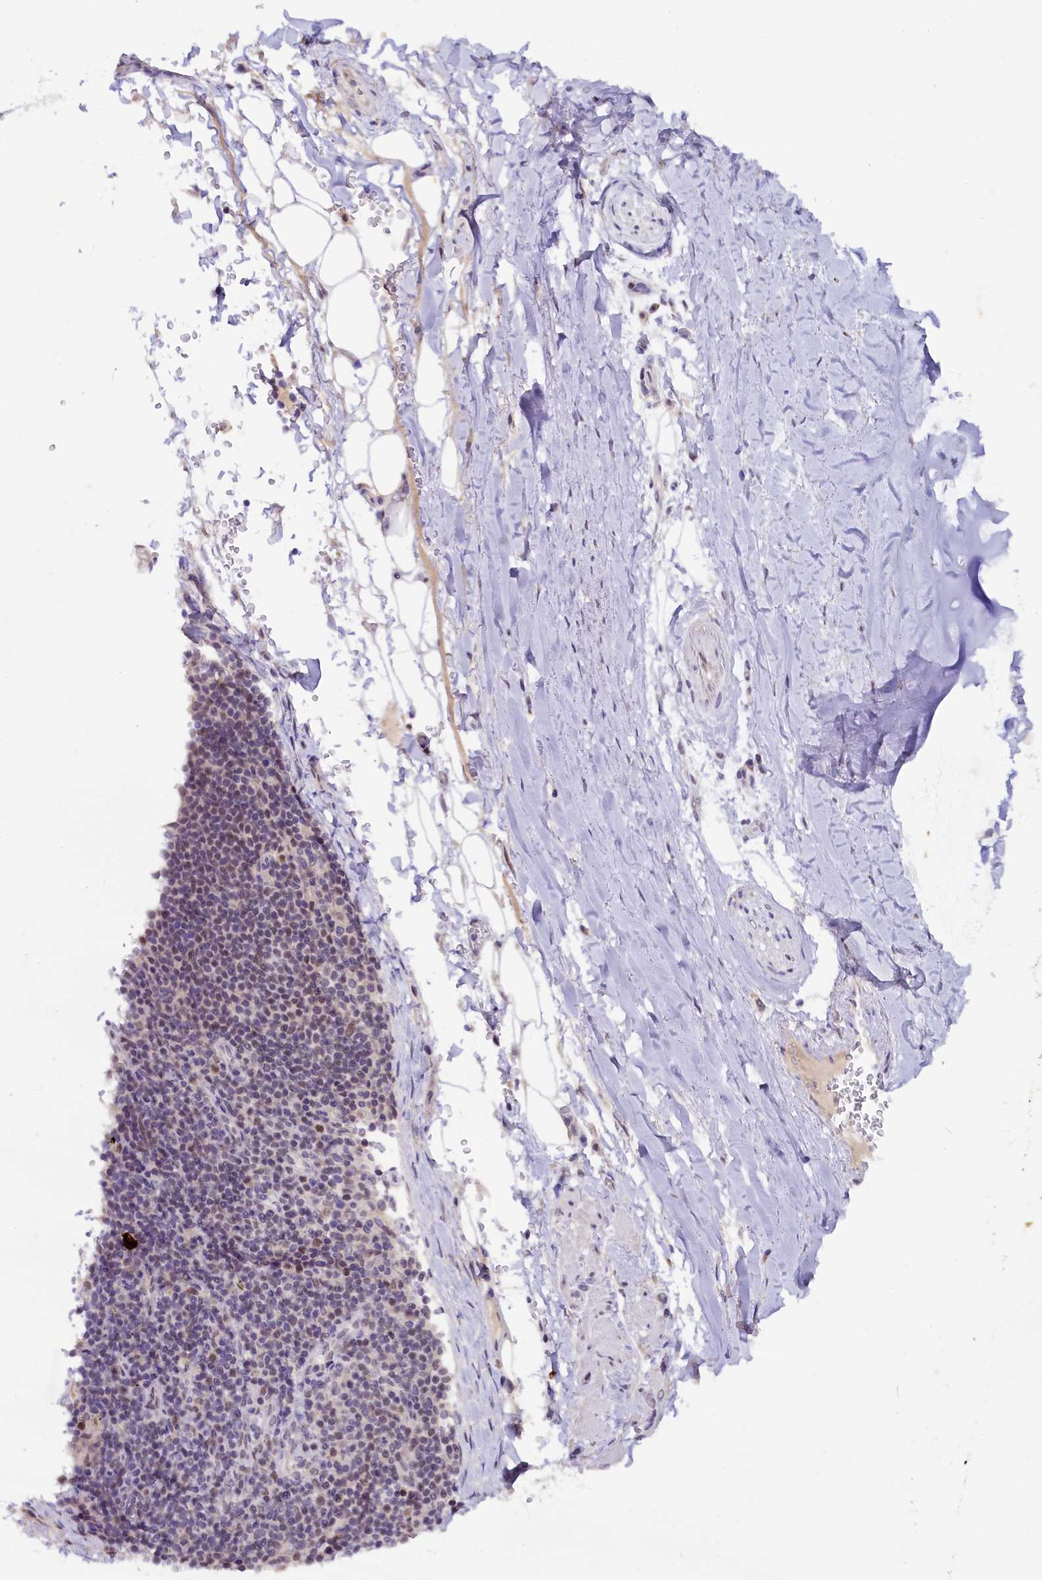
{"staining": {"intensity": "negative", "quantity": "none", "location": "none"}, "tissue": "adipose tissue", "cell_type": "Adipocytes", "image_type": "normal", "snomed": [{"axis": "morphology", "description": "Normal tissue, NOS"}, {"axis": "topography", "description": "Lymph node"}, {"axis": "topography", "description": "Cartilage tissue"}, {"axis": "topography", "description": "Bronchus"}], "caption": "Adipose tissue was stained to show a protein in brown. There is no significant positivity in adipocytes. (Brightfield microscopy of DAB (3,3'-diaminobenzidine) IHC at high magnification).", "gene": "OSGEP", "patient": {"sex": "male", "age": 63}}